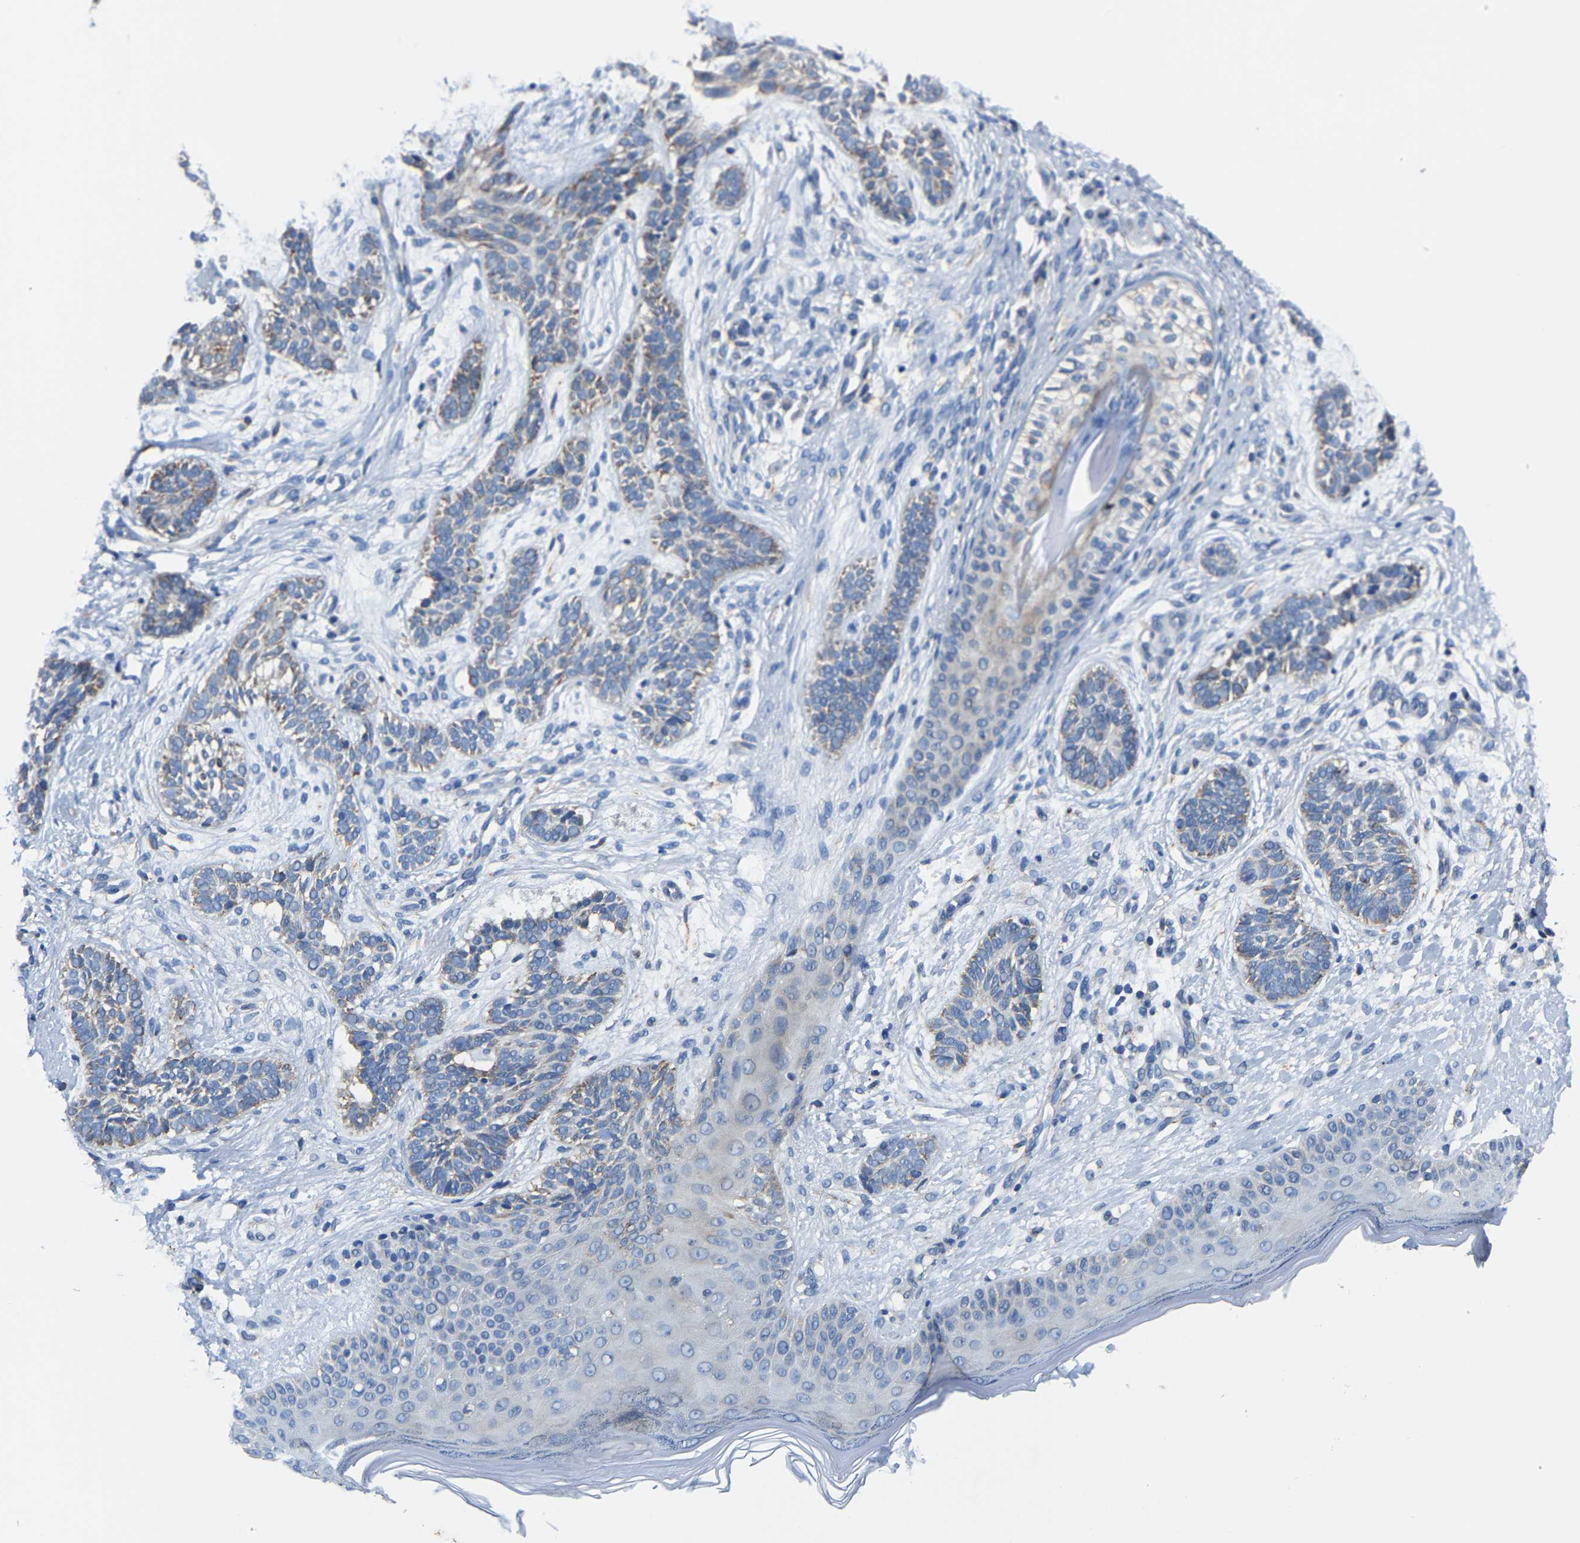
{"staining": {"intensity": "weak", "quantity": "<25%", "location": "cytoplasmic/membranous"}, "tissue": "skin cancer", "cell_type": "Tumor cells", "image_type": "cancer", "snomed": [{"axis": "morphology", "description": "Normal tissue, NOS"}, {"axis": "morphology", "description": "Basal cell carcinoma"}, {"axis": "topography", "description": "Skin"}], "caption": "The photomicrograph reveals no staining of tumor cells in skin cancer. (Stains: DAB IHC with hematoxylin counter stain, Microscopy: brightfield microscopy at high magnification).", "gene": "AGK", "patient": {"sex": "male", "age": 63}}